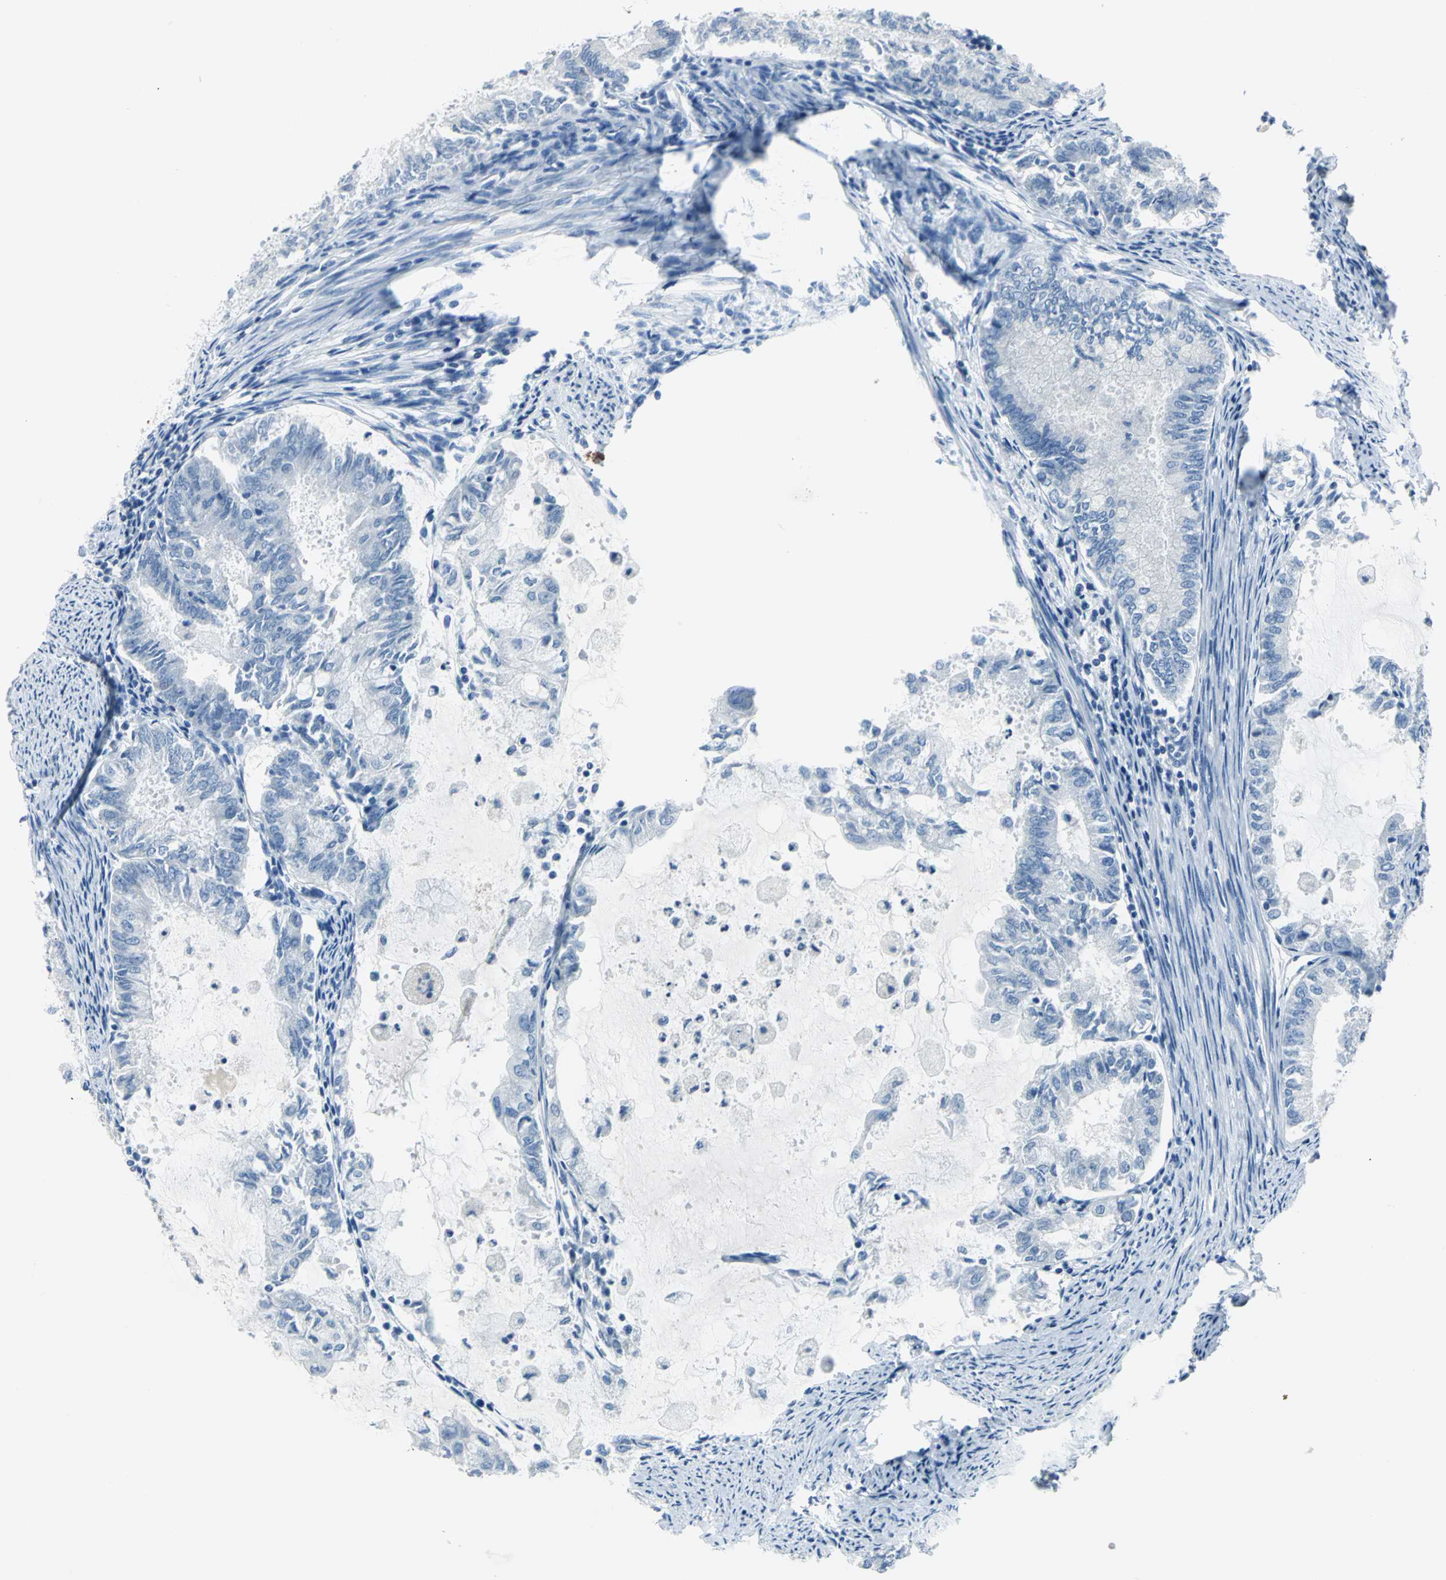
{"staining": {"intensity": "negative", "quantity": "none", "location": "none"}, "tissue": "endometrial cancer", "cell_type": "Tumor cells", "image_type": "cancer", "snomed": [{"axis": "morphology", "description": "Adenocarcinoma, NOS"}, {"axis": "topography", "description": "Endometrium"}], "caption": "Tumor cells show no significant protein staining in endometrial adenocarcinoma.", "gene": "PKLR", "patient": {"sex": "female", "age": 86}}